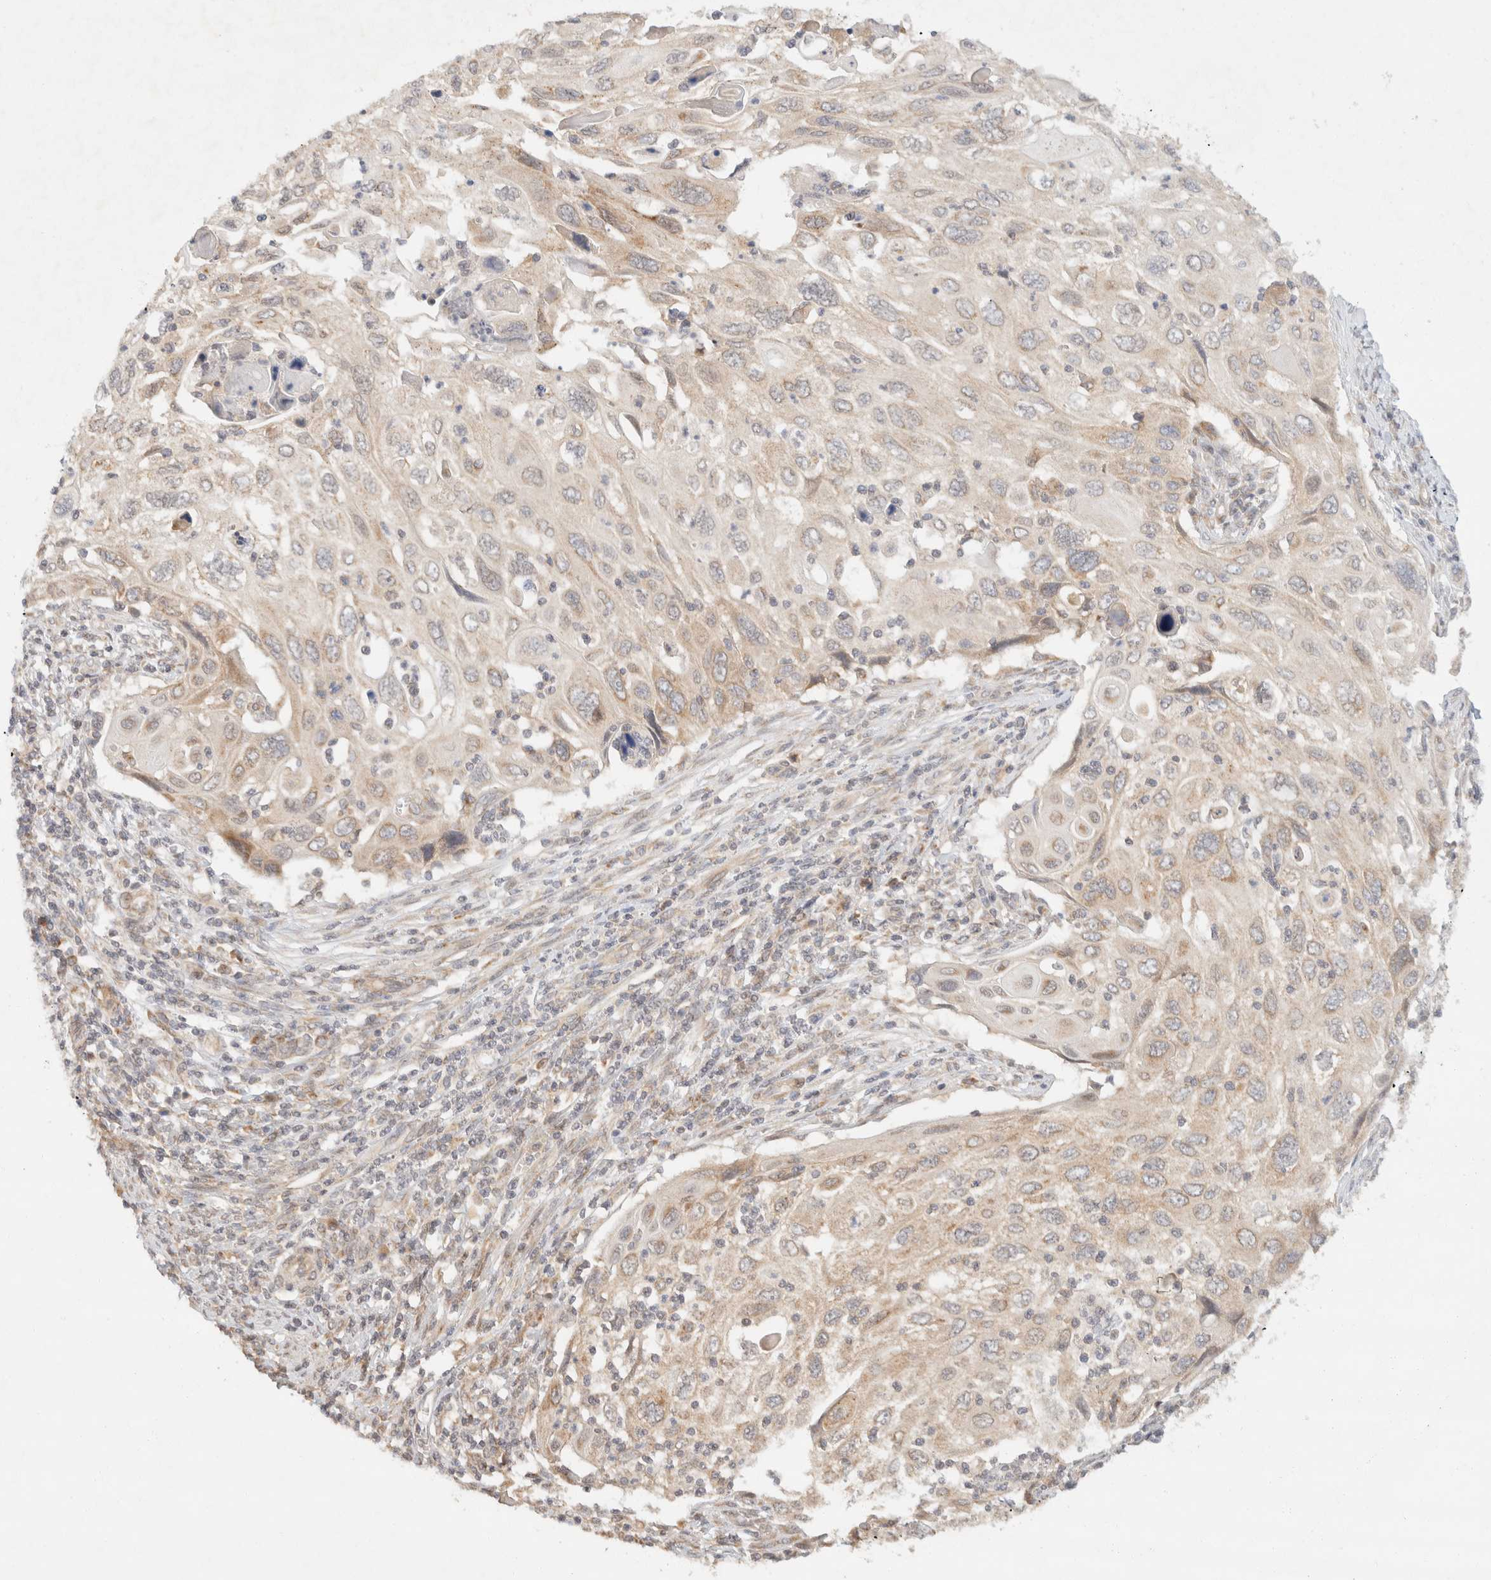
{"staining": {"intensity": "weak", "quantity": "25%-75%", "location": "cytoplasmic/membranous"}, "tissue": "cervical cancer", "cell_type": "Tumor cells", "image_type": "cancer", "snomed": [{"axis": "morphology", "description": "Squamous cell carcinoma, NOS"}, {"axis": "topography", "description": "Cervix"}], "caption": "Human cervical cancer (squamous cell carcinoma) stained with a protein marker displays weak staining in tumor cells.", "gene": "TACC1", "patient": {"sex": "female", "age": 70}}